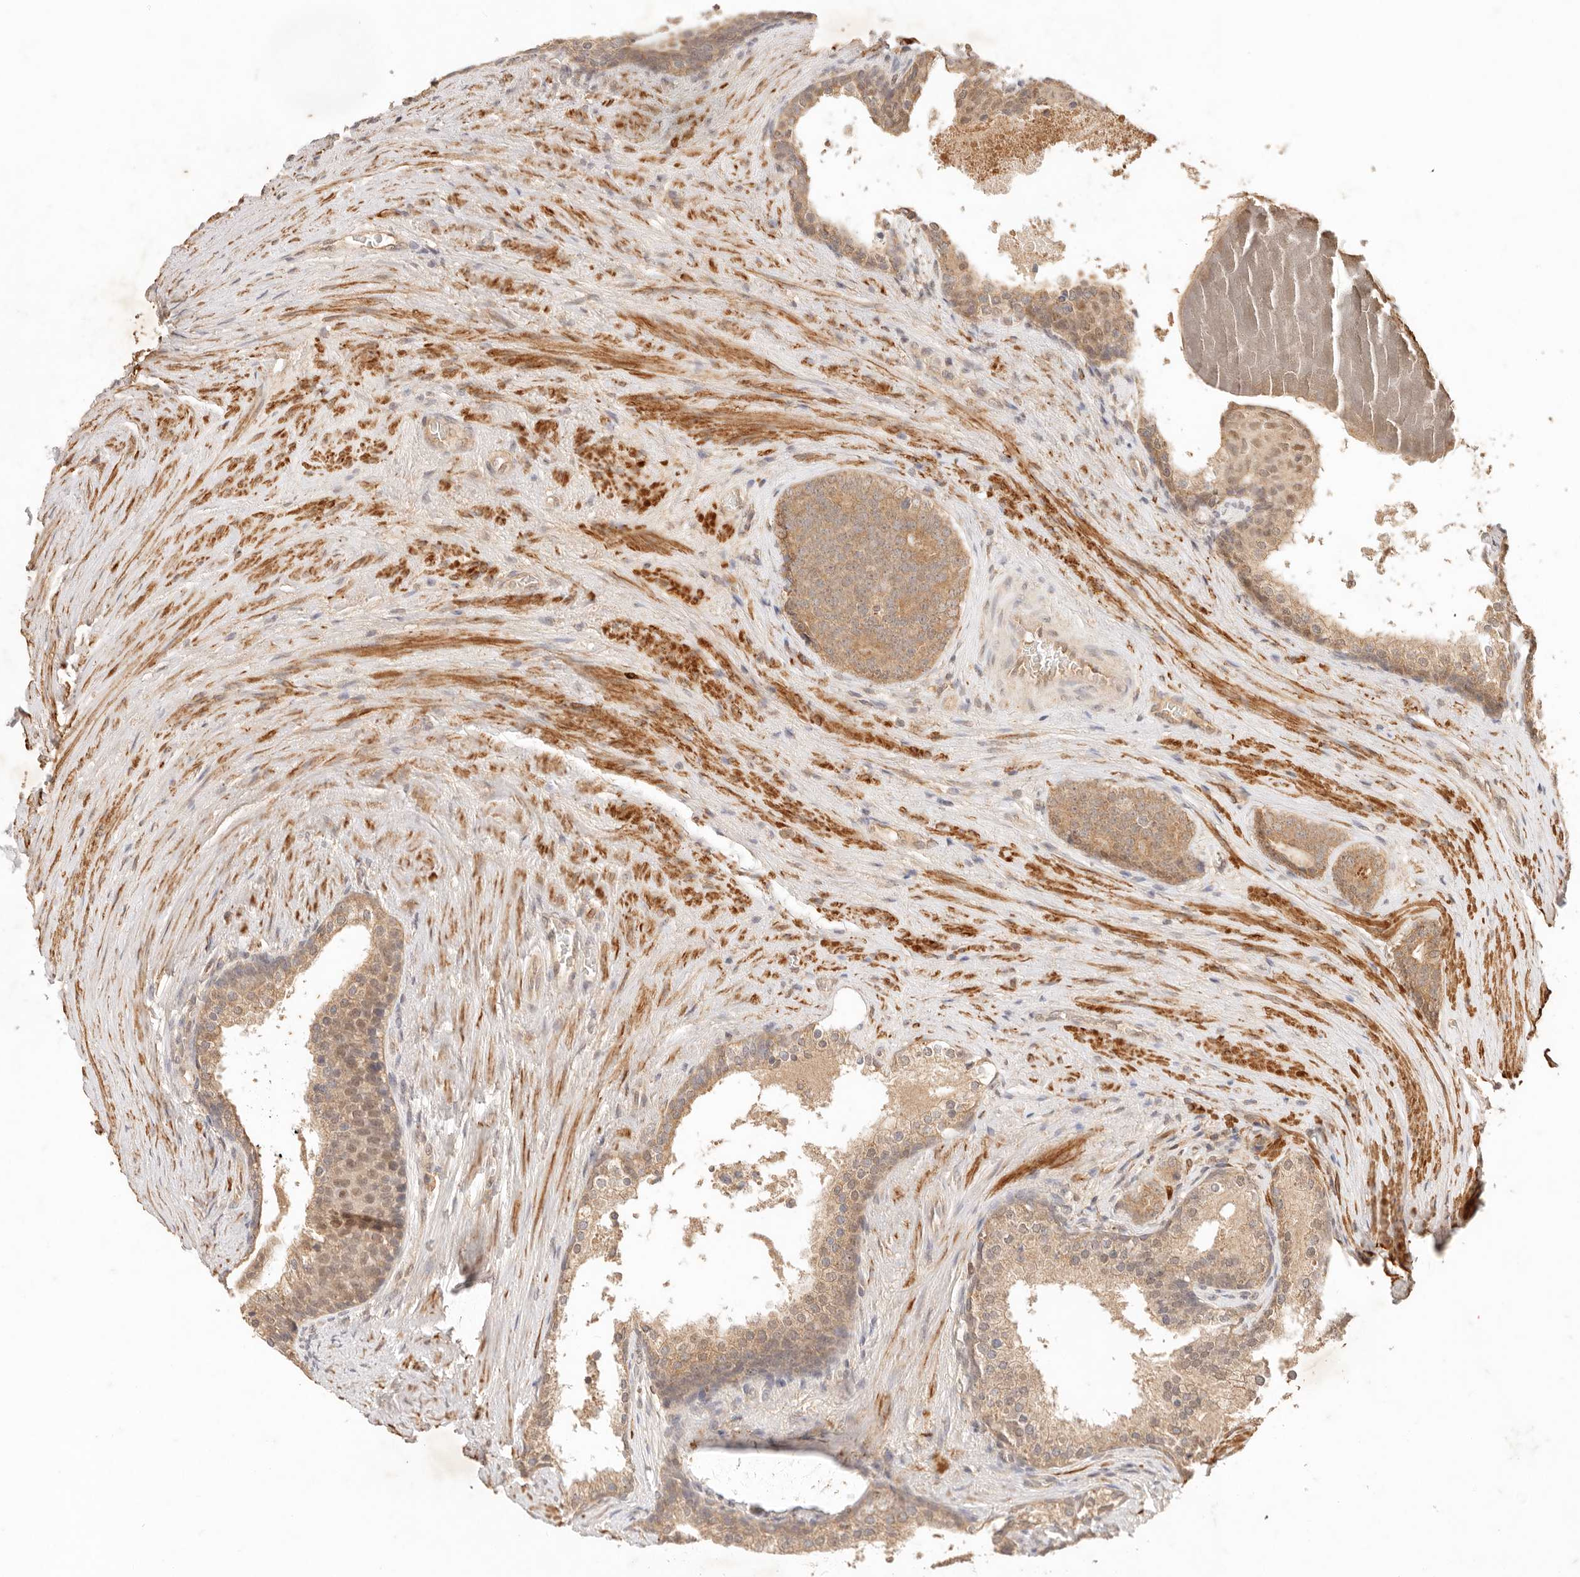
{"staining": {"intensity": "moderate", "quantity": ">75%", "location": "cytoplasmic/membranous"}, "tissue": "prostate cancer", "cell_type": "Tumor cells", "image_type": "cancer", "snomed": [{"axis": "morphology", "description": "Adenocarcinoma, High grade"}, {"axis": "topography", "description": "Prostate"}], "caption": "A histopathology image showing moderate cytoplasmic/membranous expression in approximately >75% of tumor cells in prostate cancer, as visualized by brown immunohistochemical staining.", "gene": "TRIM11", "patient": {"sex": "male", "age": 56}}